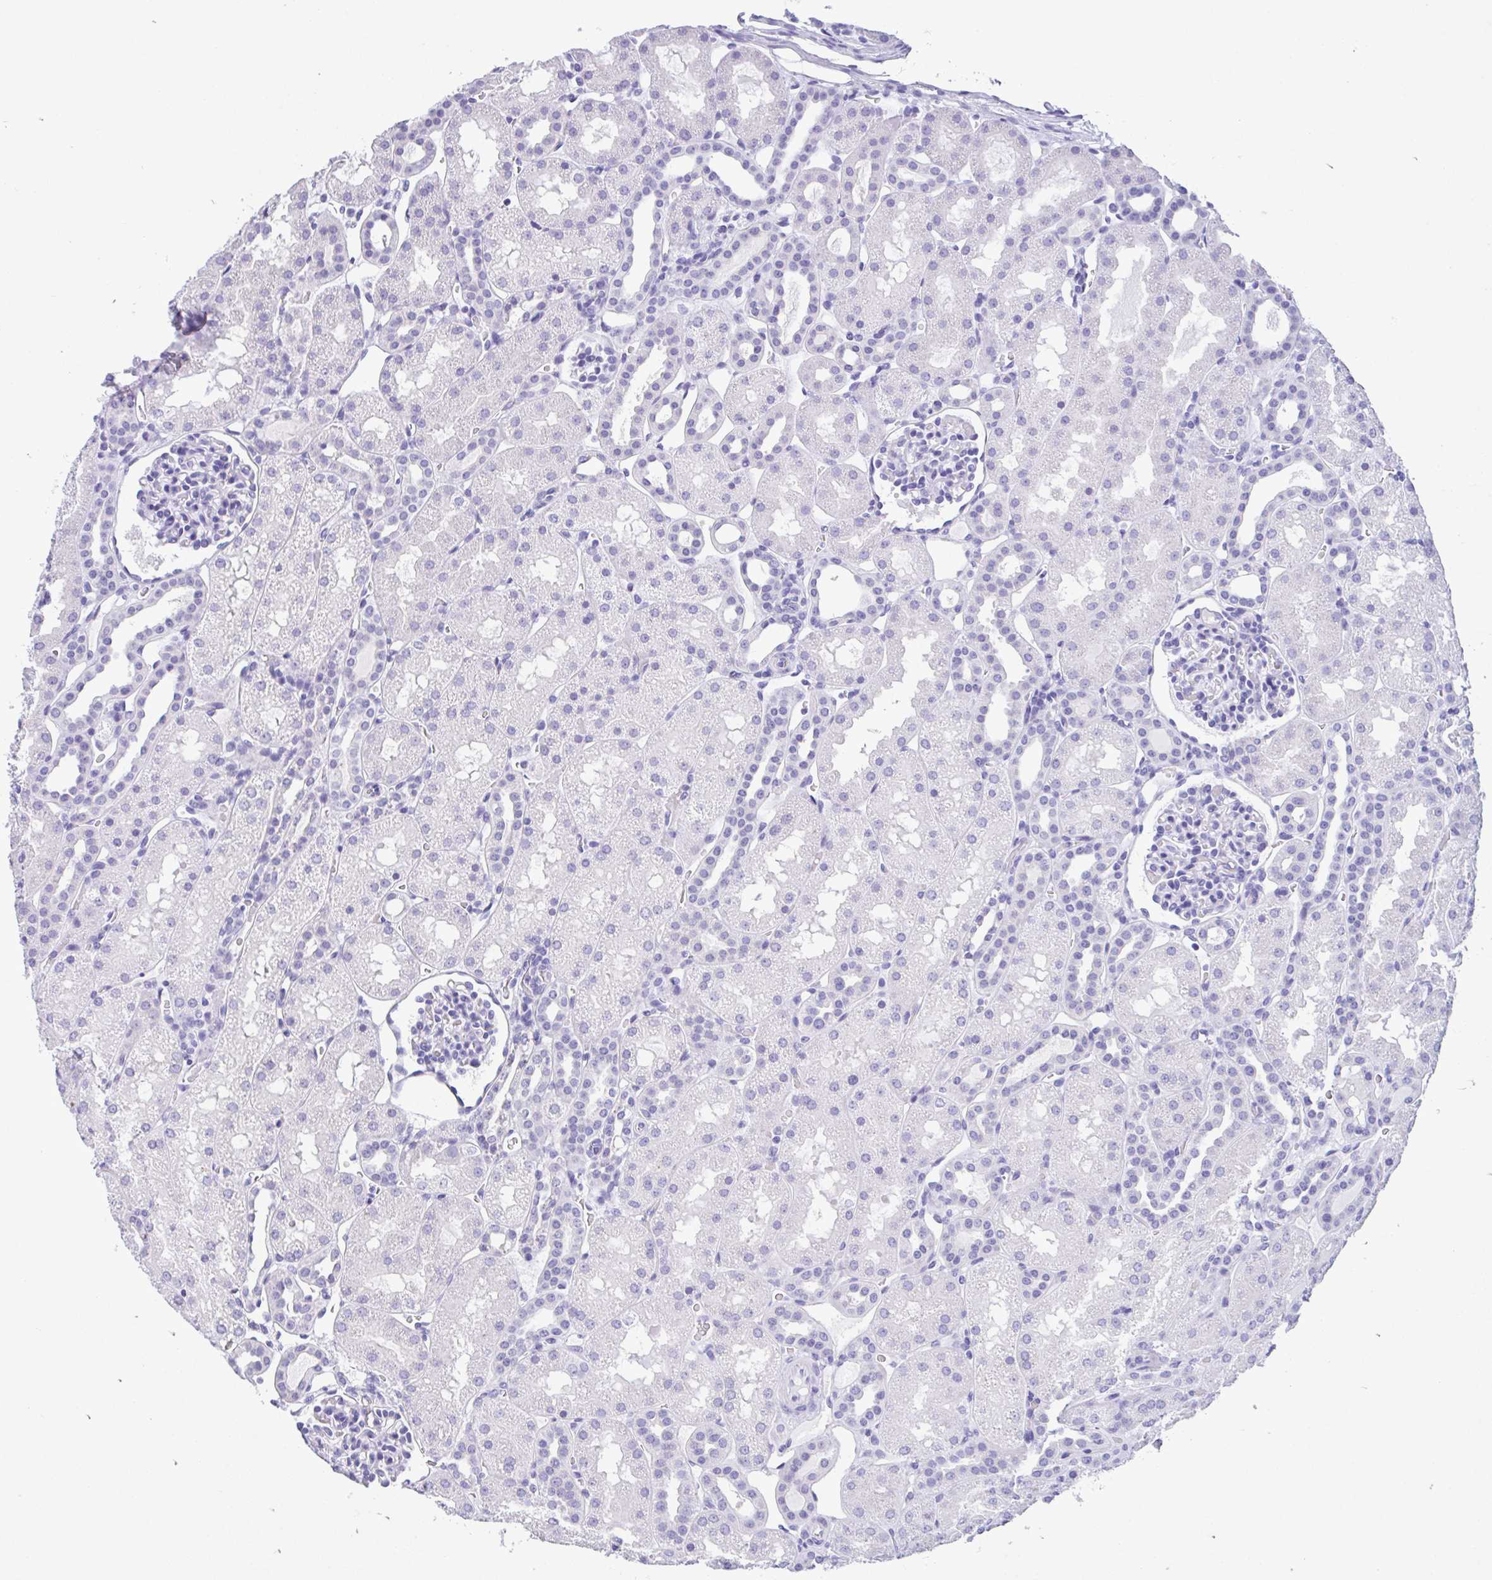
{"staining": {"intensity": "negative", "quantity": "none", "location": "none"}, "tissue": "kidney", "cell_type": "Cells in glomeruli", "image_type": "normal", "snomed": [{"axis": "morphology", "description": "Normal tissue, NOS"}, {"axis": "topography", "description": "Kidney"}], "caption": "There is no significant positivity in cells in glomeruli of kidney. Brightfield microscopy of immunohistochemistry (IHC) stained with DAB (brown) and hematoxylin (blue), captured at high magnification.", "gene": "ZNF319", "patient": {"sex": "male", "age": 2}}